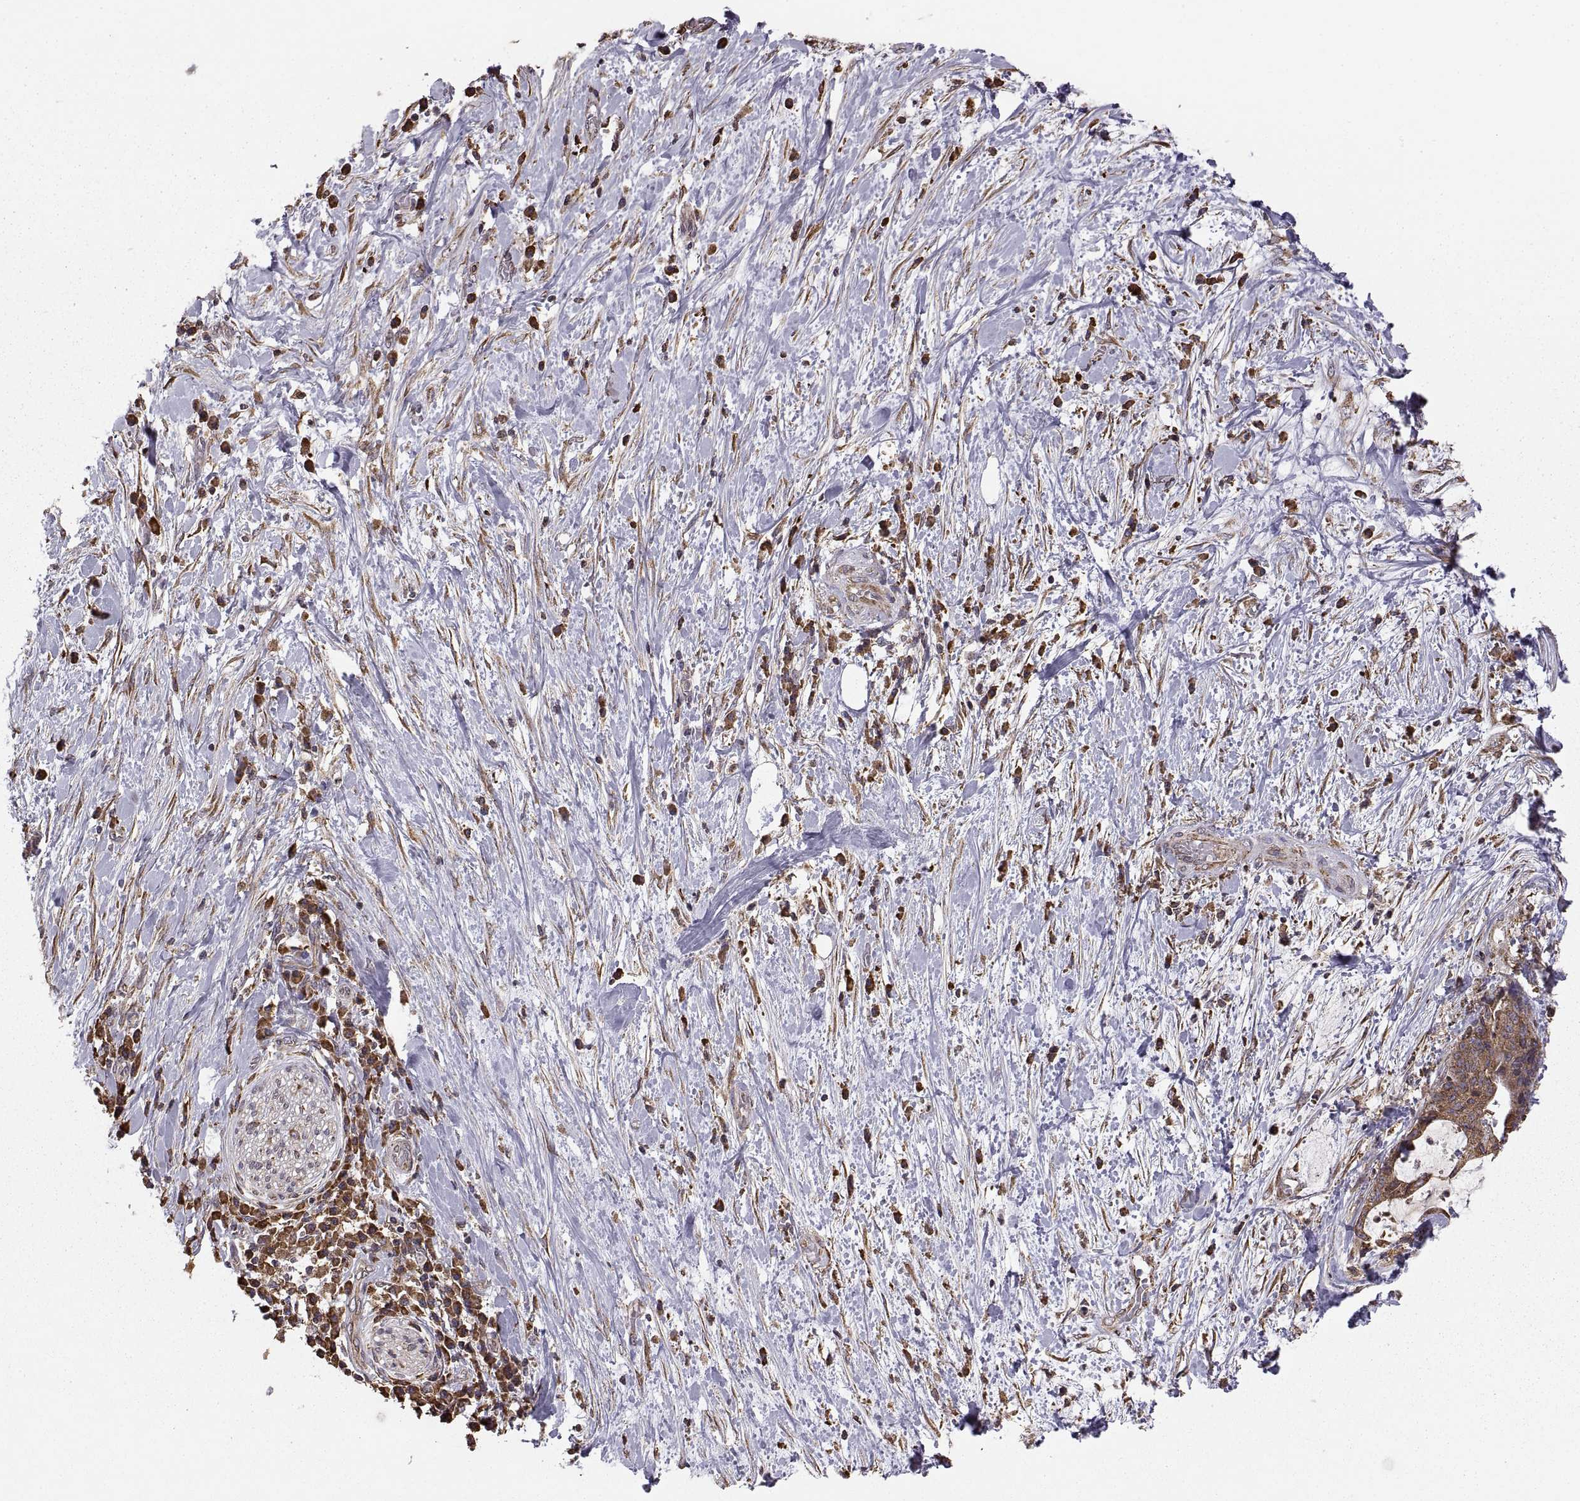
{"staining": {"intensity": "moderate", "quantity": ">75%", "location": "cytoplasmic/membranous"}, "tissue": "liver cancer", "cell_type": "Tumor cells", "image_type": "cancer", "snomed": [{"axis": "morphology", "description": "Cholangiocarcinoma"}, {"axis": "topography", "description": "Liver"}], "caption": "The histopathology image displays staining of cholangiocarcinoma (liver), revealing moderate cytoplasmic/membranous protein expression (brown color) within tumor cells. Immunohistochemistry stains the protein of interest in brown and the nuclei are stained blue.", "gene": "PDIA3", "patient": {"sex": "female", "age": 73}}